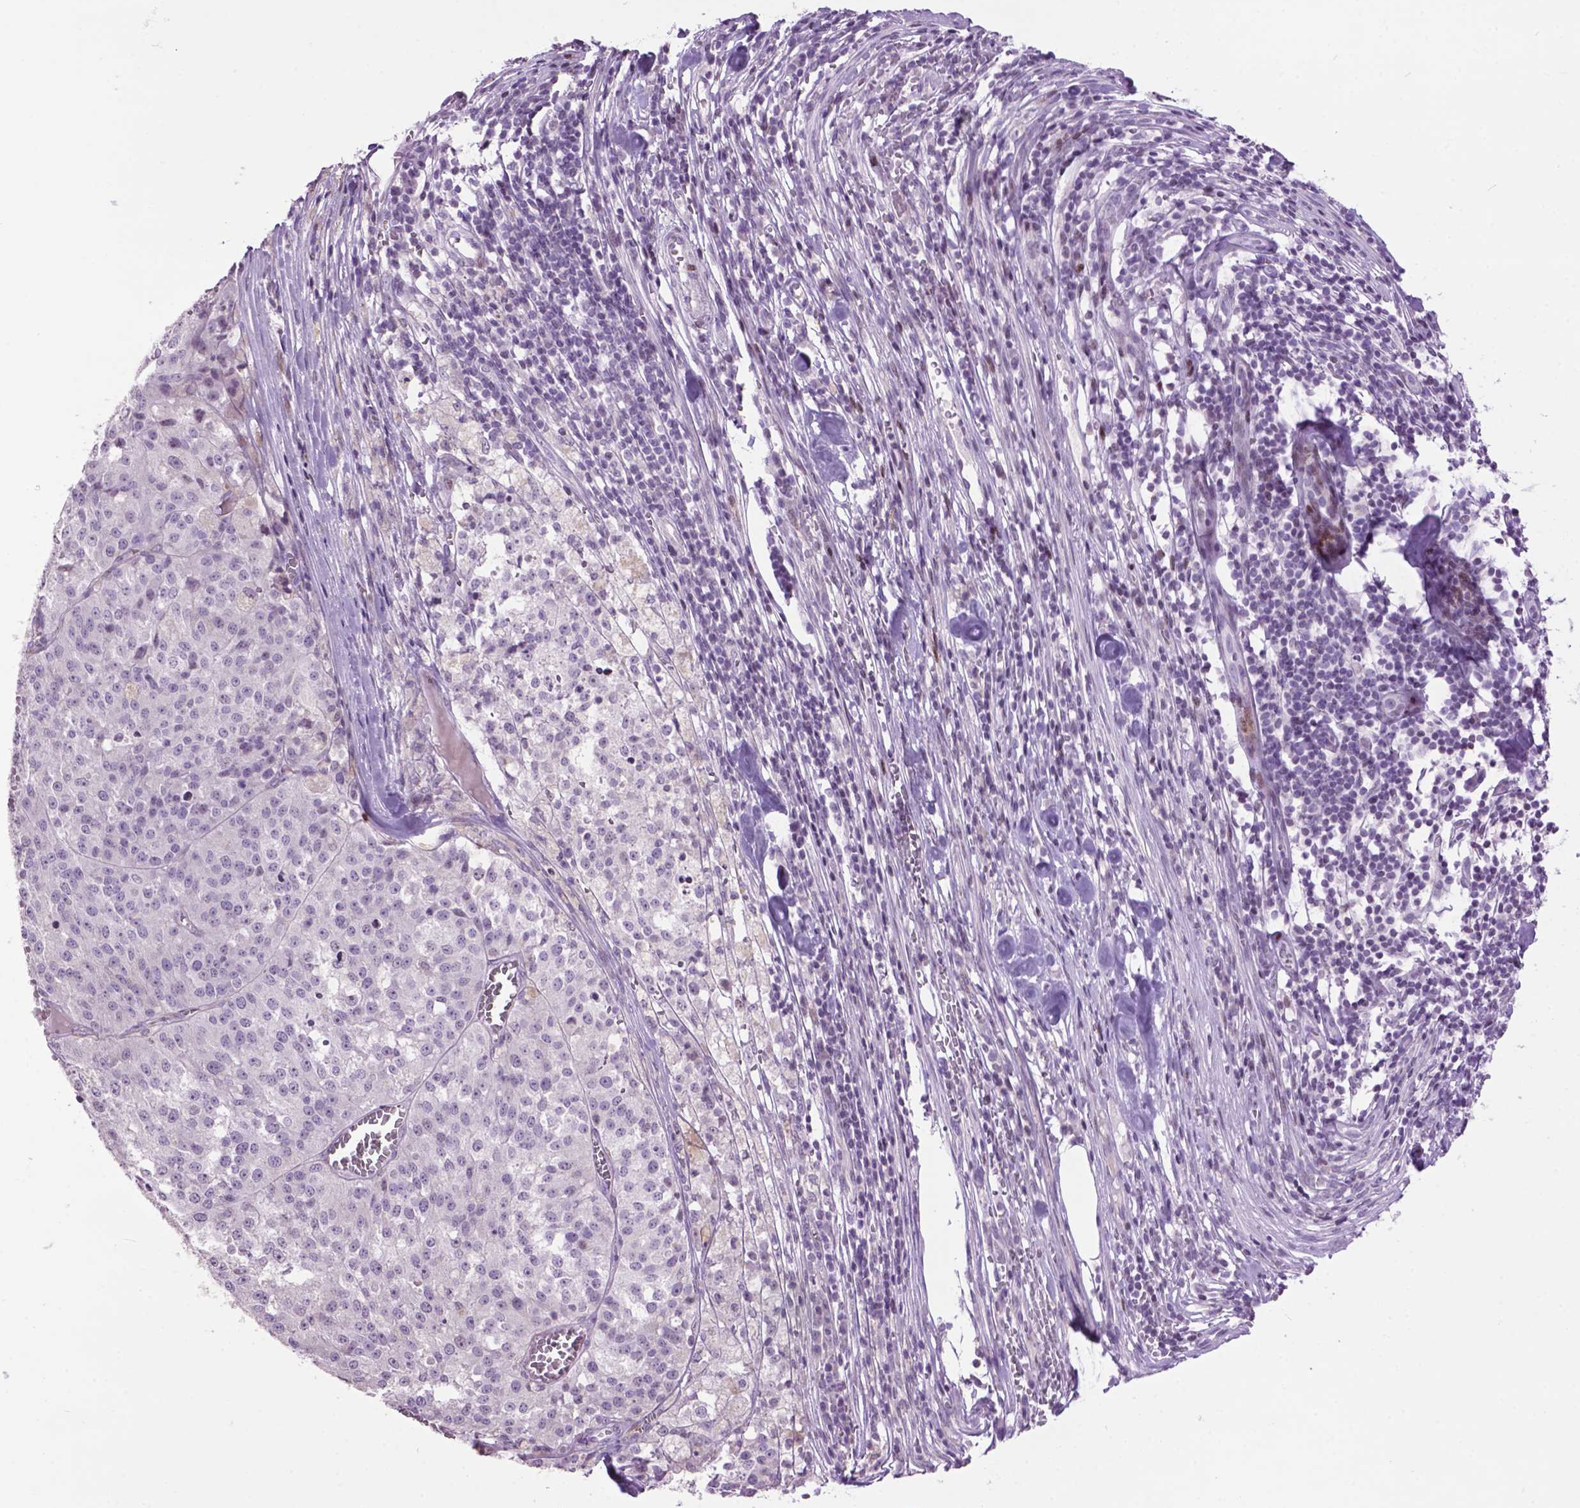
{"staining": {"intensity": "negative", "quantity": "none", "location": "none"}, "tissue": "melanoma", "cell_type": "Tumor cells", "image_type": "cancer", "snomed": [{"axis": "morphology", "description": "Malignant melanoma, Metastatic site"}, {"axis": "topography", "description": "Lymph node"}], "caption": "A photomicrograph of melanoma stained for a protein exhibits no brown staining in tumor cells. The staining is performed using DAB (3,3'-diaminobenzidine) brown chromogen with nuclei counter-stained in using hematoxylin.", "gene": "TH", "patient": {"sex": "female", "age": 64}}